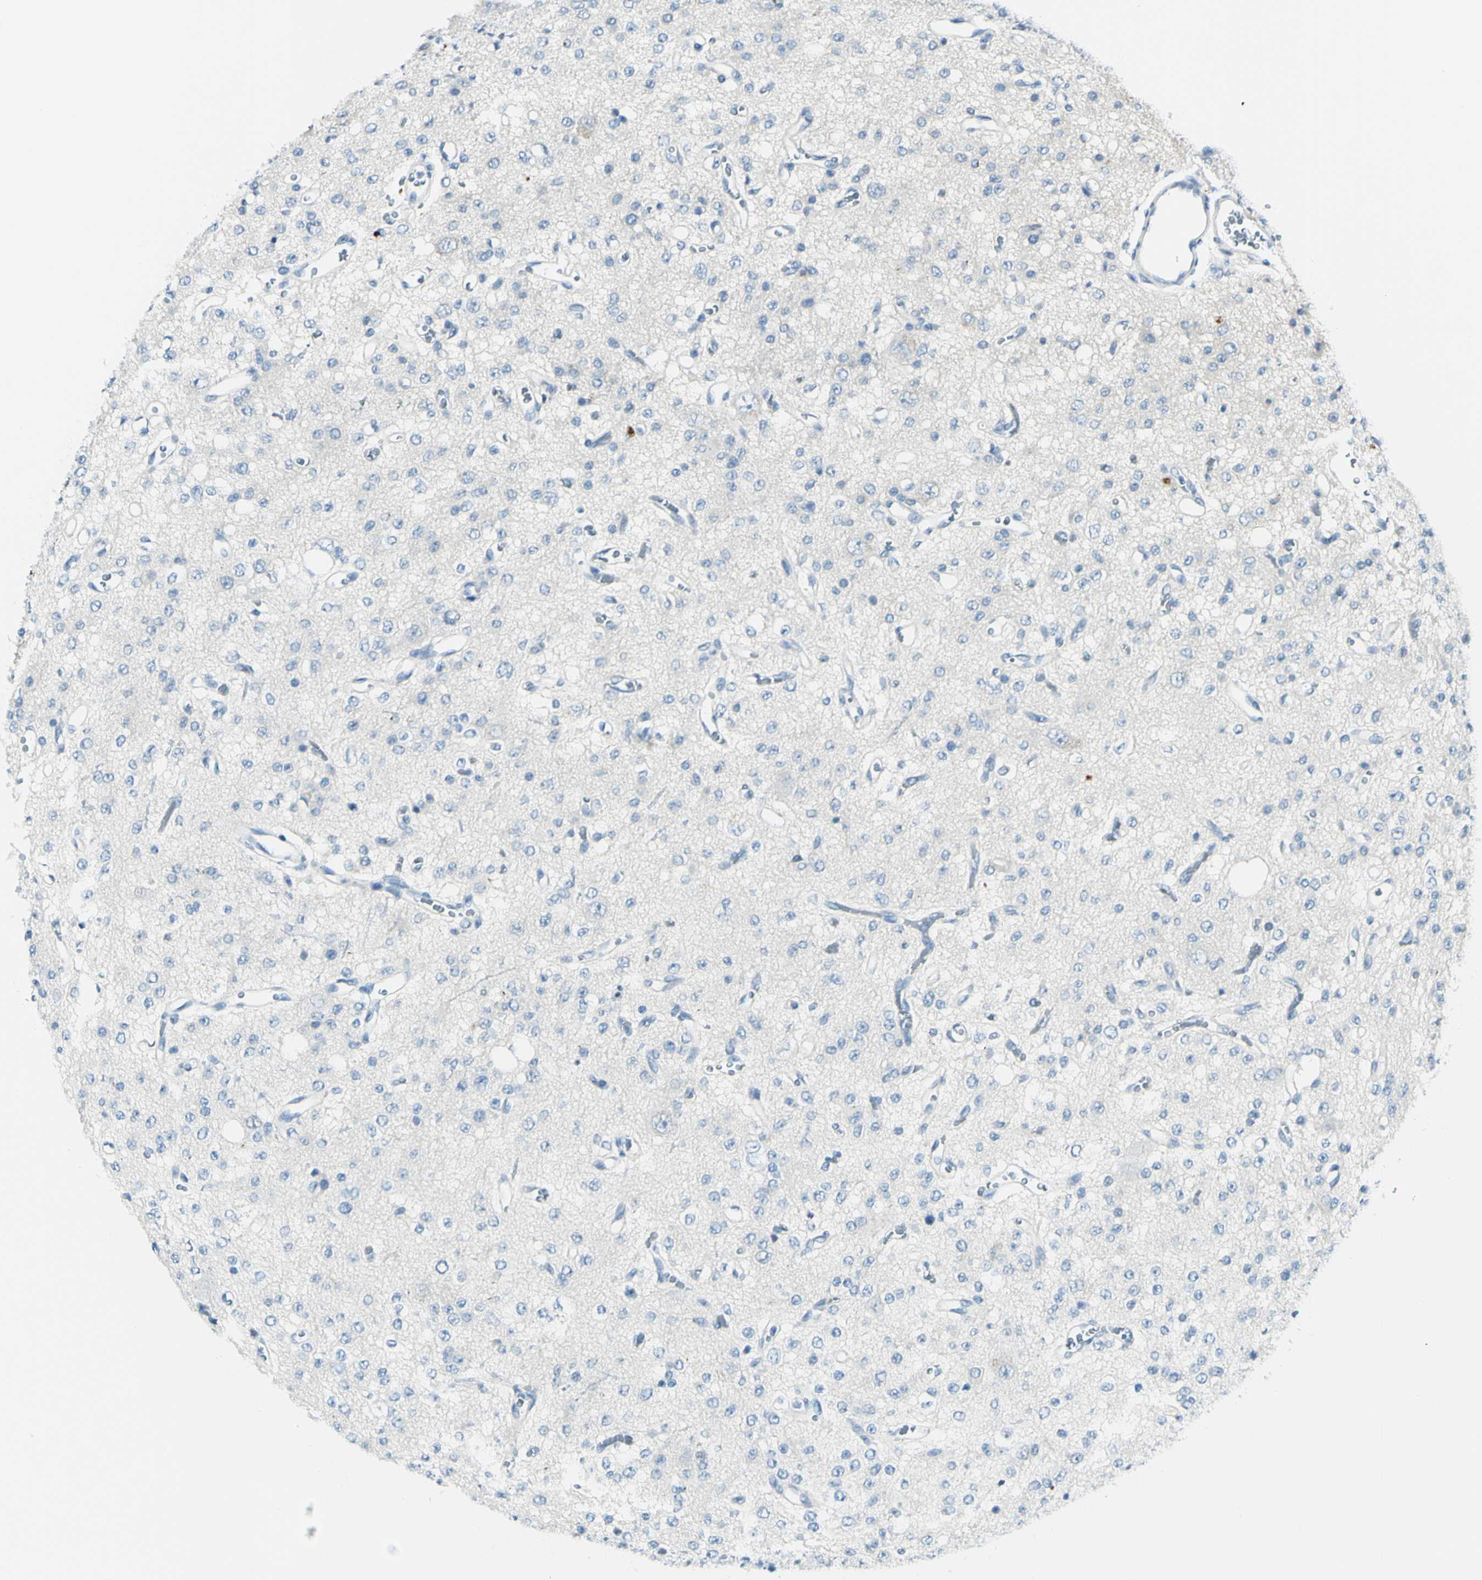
{"staining": {"intensity": "negative", "quantity": "none", "location": "none"}, "tissue": "glioma", "cell_type": "Tumor cells", "image_type": "cancer", "snomed": [{"axis": "morphology", "description": "Glioma, malignant, Low grade"}, {"axis": "topography", "description": "Brain"}], "caption": "Glioma stained for a protein using immunohistochemistry displays no expression tumor cells.", "gene": "B4GALT1", "patient": {"sex": "male", "age": 38}}